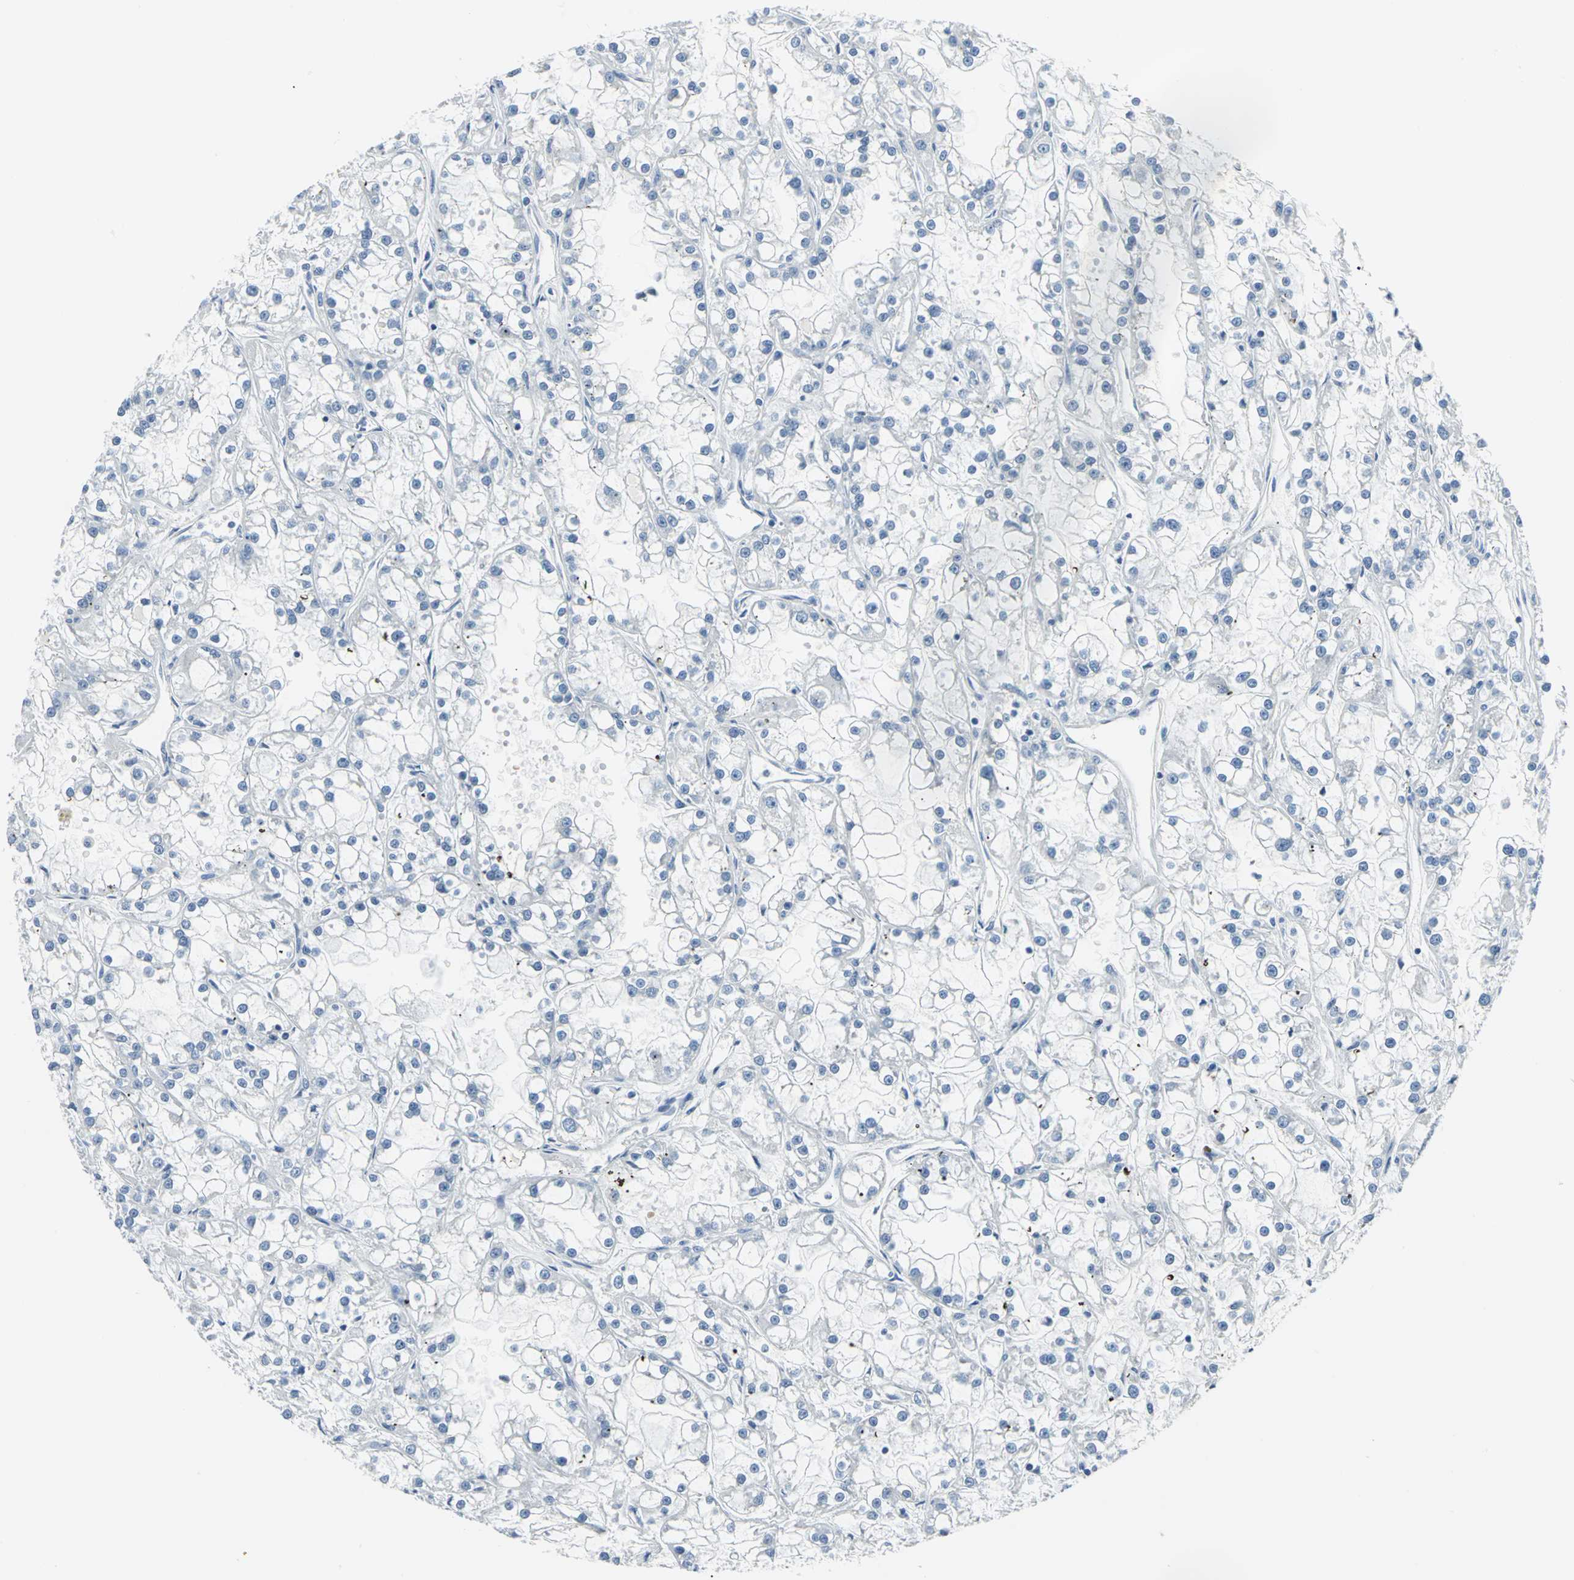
{"staining": {"intensity": "negative", "quantity": "none", "location": "none"}, "tissue": "renal cancer", "cell_type": "Tumor cells", "image_type": "cancer", "snomed": [{"axis": "morphology", "description": "Adenocarcinoma, NOS"}, {"axis": "topography", "description": "Kidney"}], "caption": "Renal cancer (adenocarcinoma) stained for a protein using immunohistochemistry (IHC) displays no expression tumor cells.", "gene": "RIPOR1", "patient": {"sex": "female", "age": 52}}